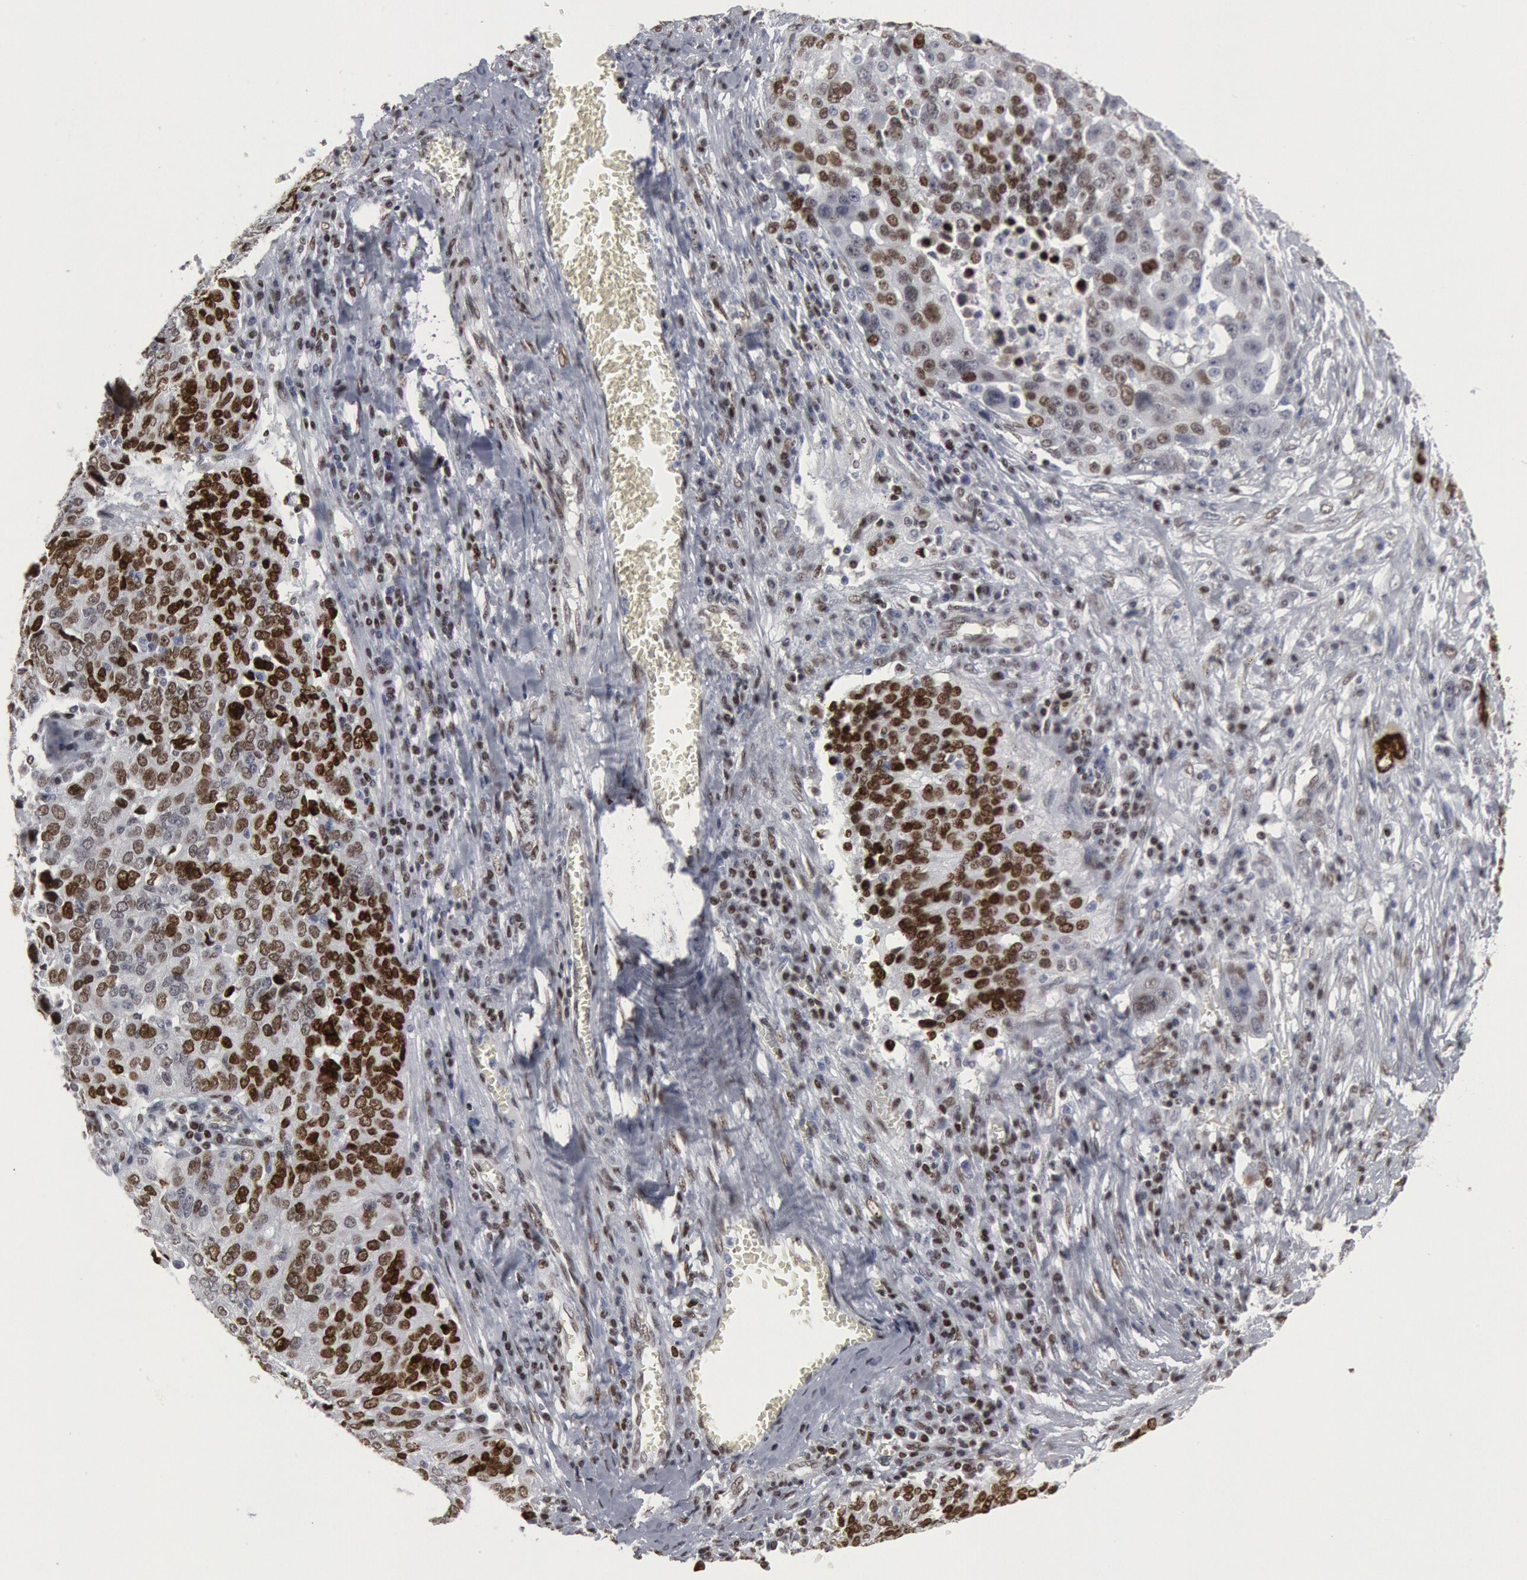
{"staining": {"intensity": "moderate", "quantity": "25%-75%", "location": "nuclear"}, "tissue": "ovarian cancer", "cell_type": "Tumor cells", "image_type": "cancer", "snomed": [{"axis": "morphology", "description": "Carcinoma, endometroid"}, {"axis": "topography", "description": "Ovary"}], "caption": "Ovarian cancer stained for a protein (brown) displays moderate nuclear positive positivity in about 25%-75% of tumor cells.", "gene": "MECP2", "patient": {"sex": "female", "age": 75}}